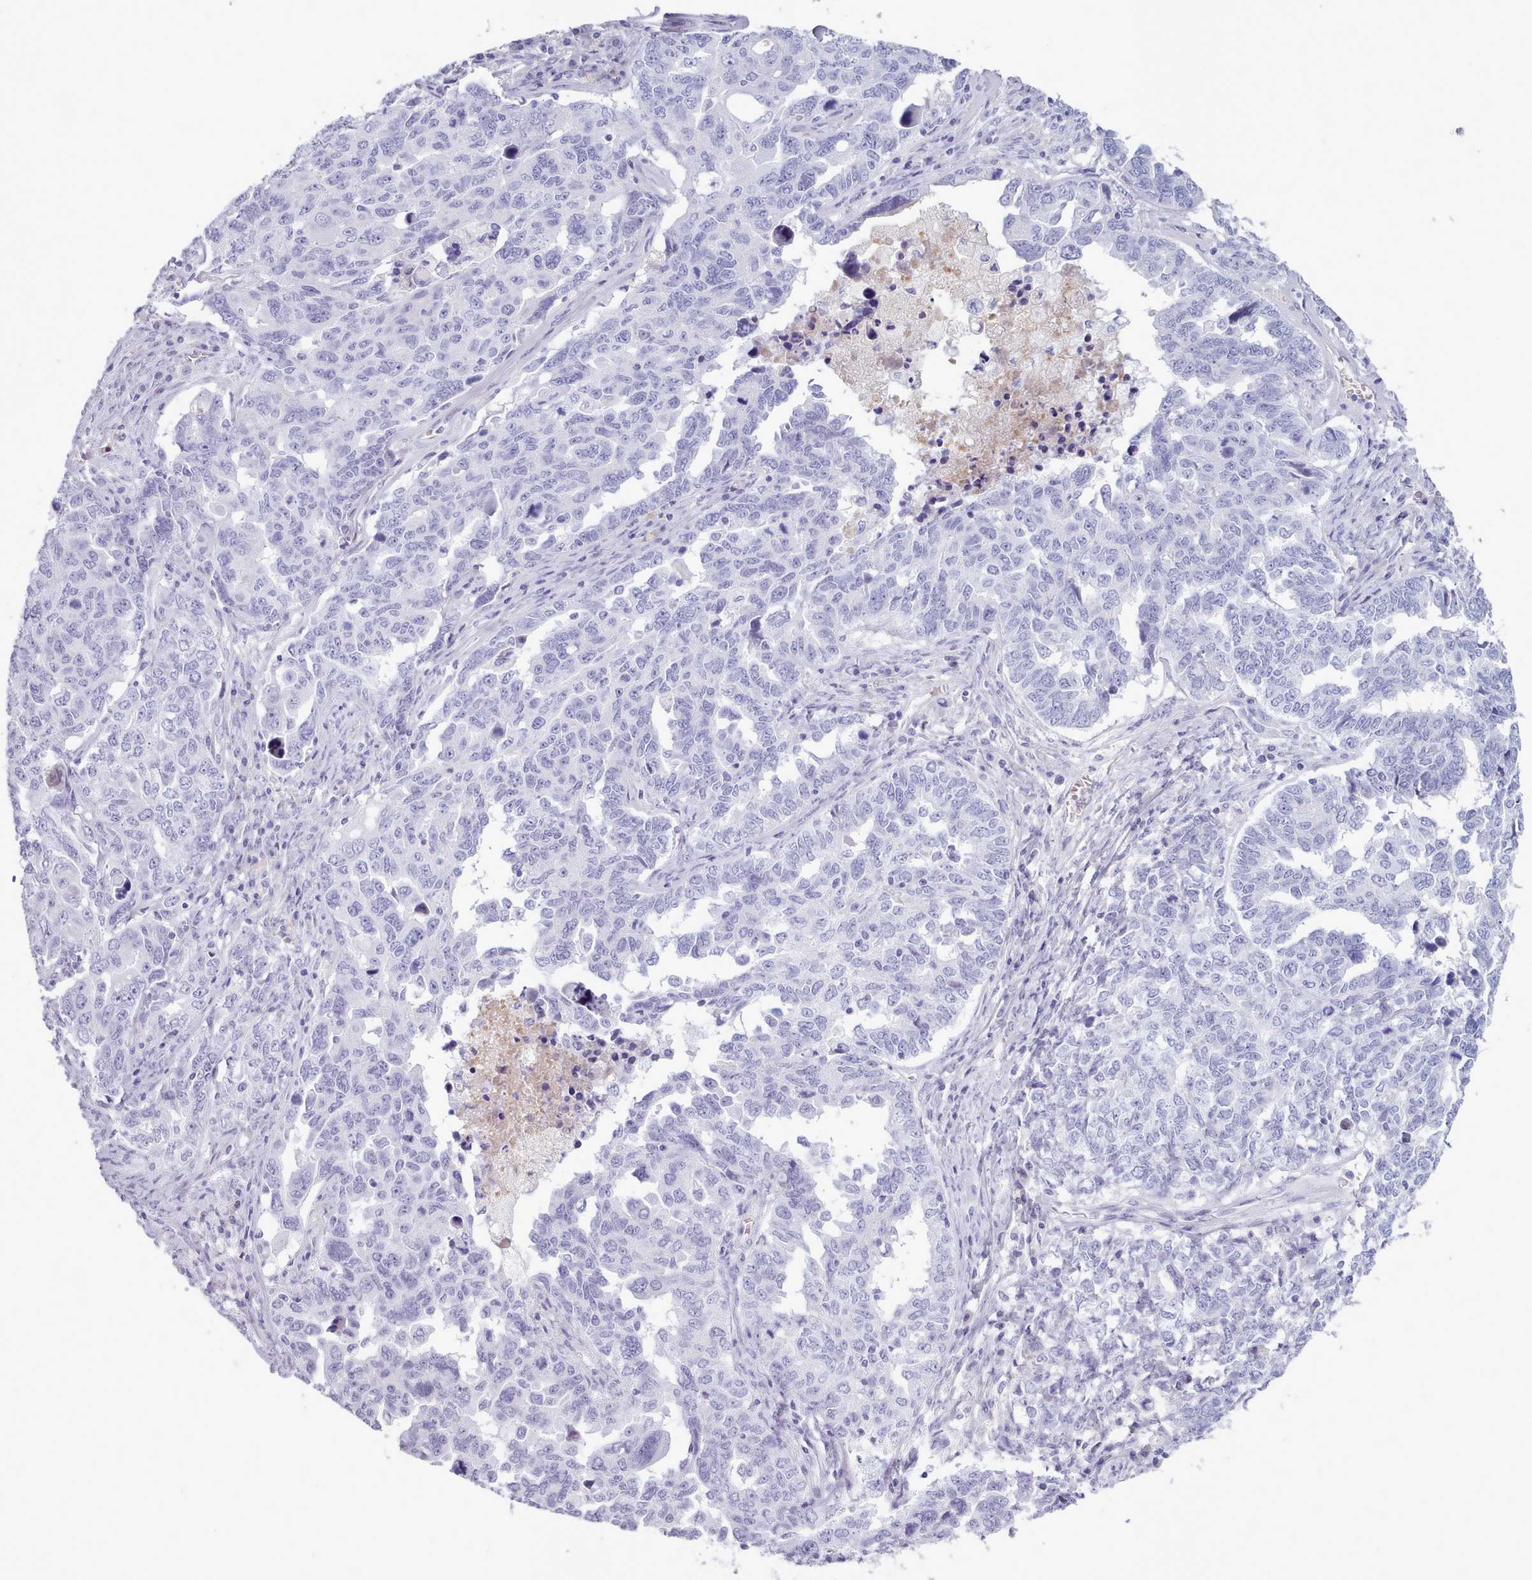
{"staining": {"intensity": "negative", "quantity": "none", "location": "none"}, "tissue": "ovarian cancer", "cell_type": "Tumor cells", "image_type": "cancer", "snomed": [{"axis": "morphology", "description": "Carcinoma, endometroid"}, {"axis": "topography", "description": "Ovary"}], "caption": "High power microscopy micrograph of an immunohistochemistry micrograph of ovarian cancer, revealing no significant positivity in tumor cells.", "gene": "ZNF43", "patient": {"sex": "female", "age": 62}}